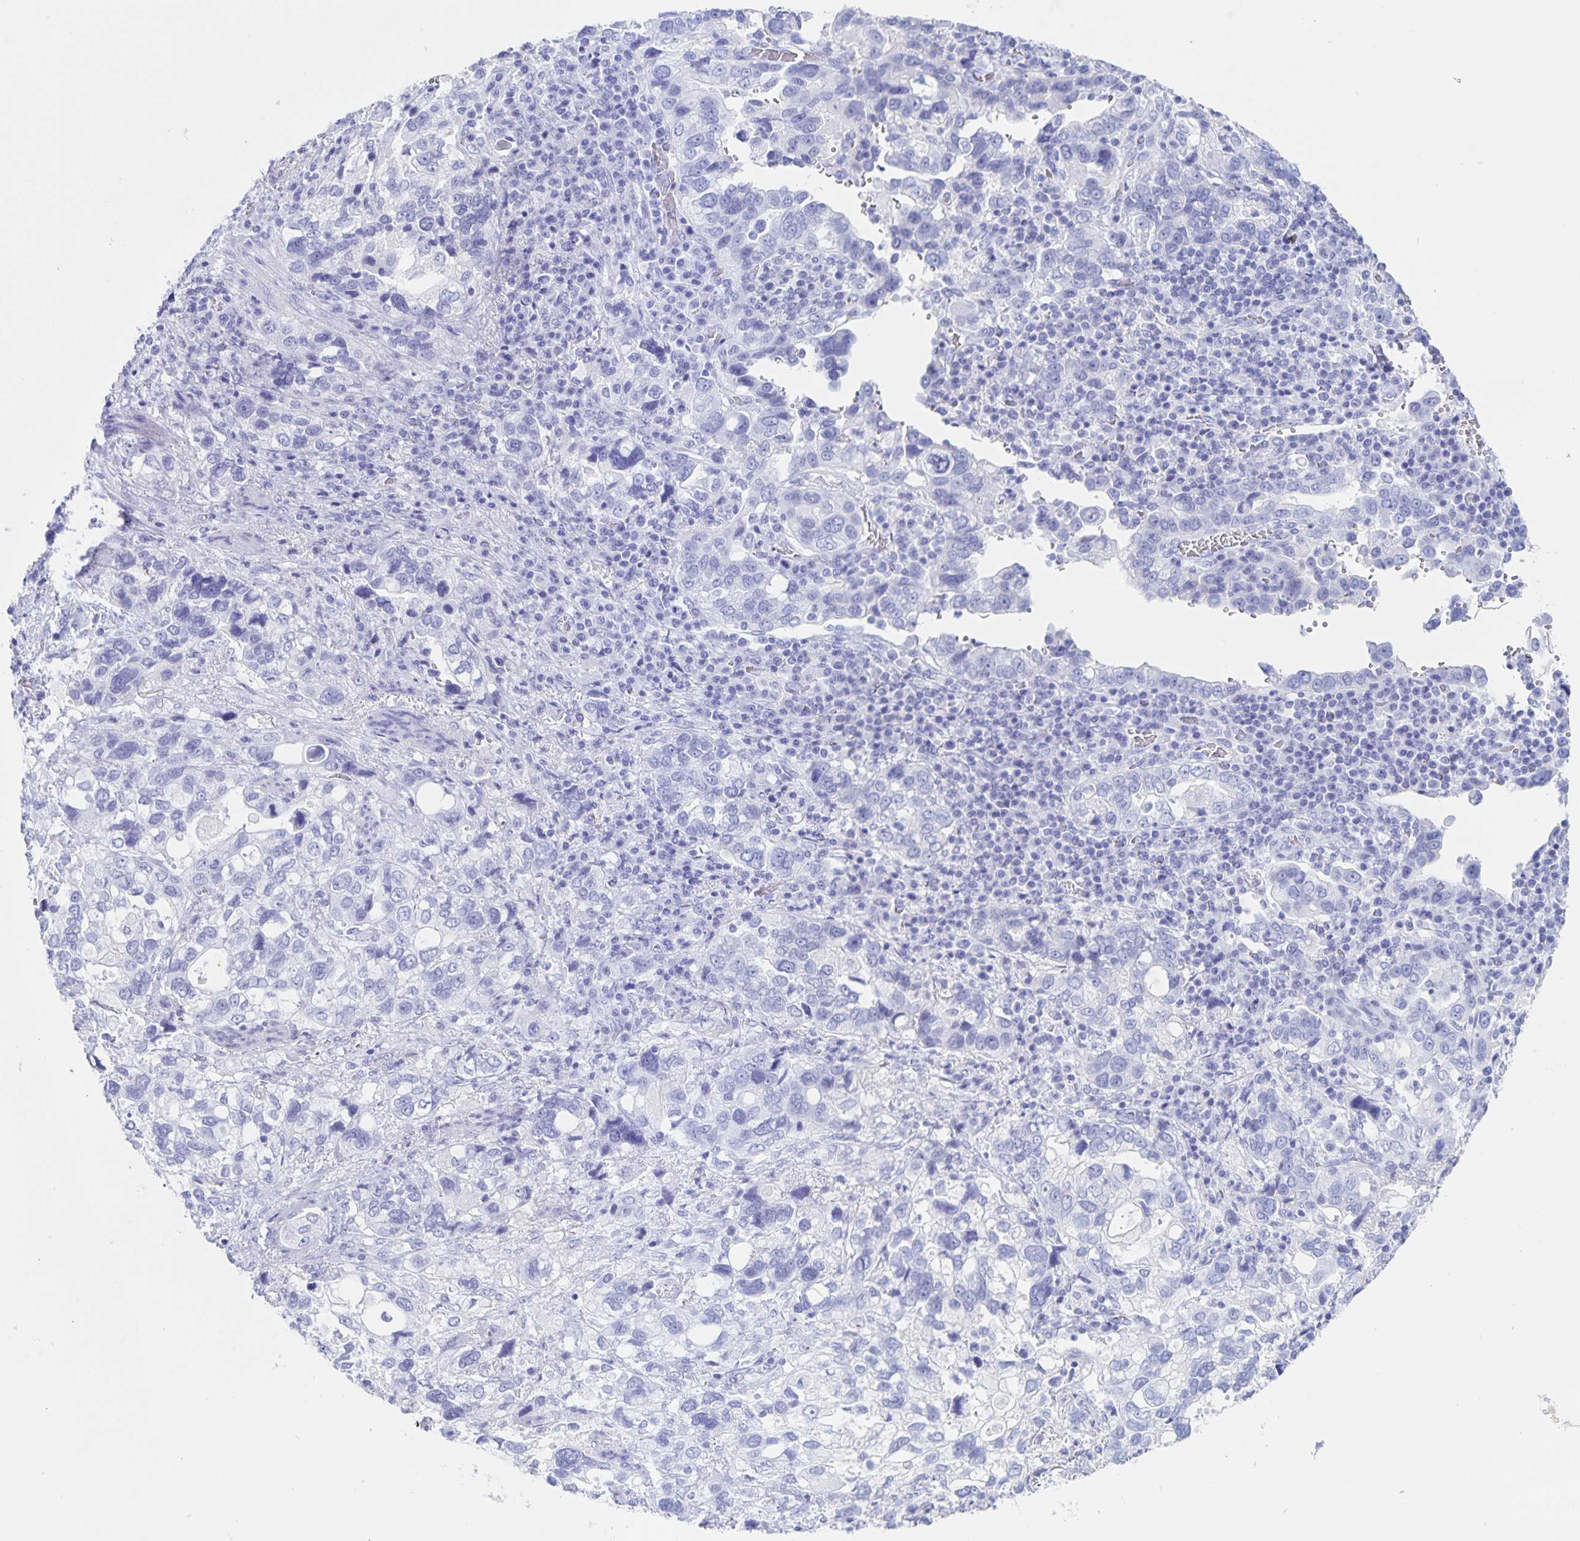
{"staining": {"intensity": "negative", "quantity": "none", "location": "none"}, "tissue": "stomach cancer", "cell_type": "Tumor cells", "image_type": "cancer", "snomed": [{"axis": "morphology", "description": "Adenocarcinoma, NOS"}, {"axis": "topography", "description": "Stomach, upper"}], "caption": "Immunohistochemical staining of stomach adenocarcinoma exhibits no significant expression in tumor cells. (Brightfield microscopy of DAB immunohistochemistry (IHC) at high magnification).", "gene": "C12orf56", "patient": {"sex": "female", "age": 81}}